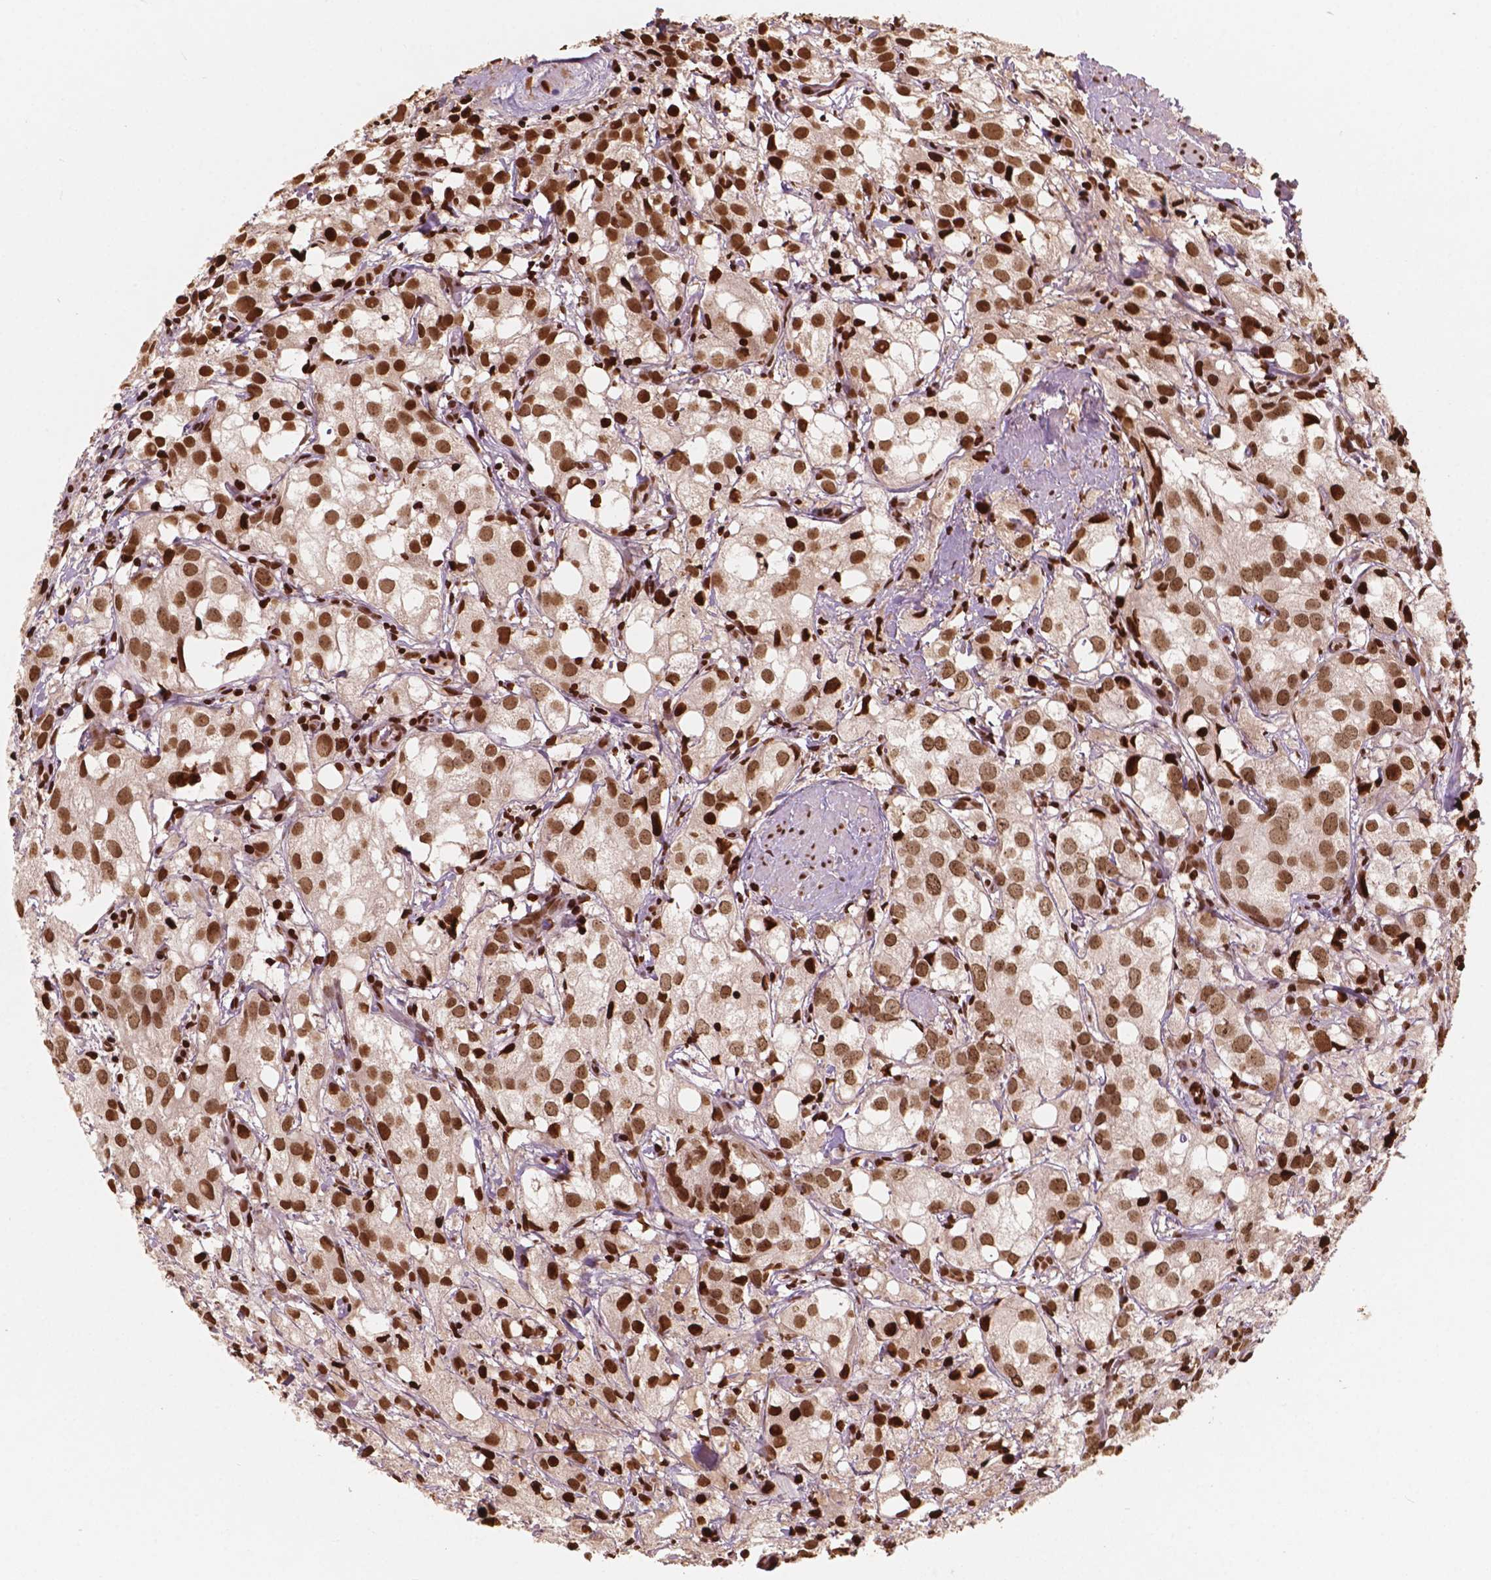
{"staining": {"intensity": "strong", "quantity": ">75%", "location": "nuclear"}, "tissue": "prostate cancer", "cell_type": "Tumor cells", "image_type": "cancer", "snomed": [{"axis": "morphology", "description": "Adenocarcinoma, High grade"}, {"axis": "topography", "description": "Prostate"}], "caption": "A high amount of strong nuclear staining is seen in about >75% of tumor cells in prostate cancer tissue. Ihc stains the protein in brown and the nuclei are stained blue.", "gene": "H3C7", "patient": {"sex": "male", "age": 86}}